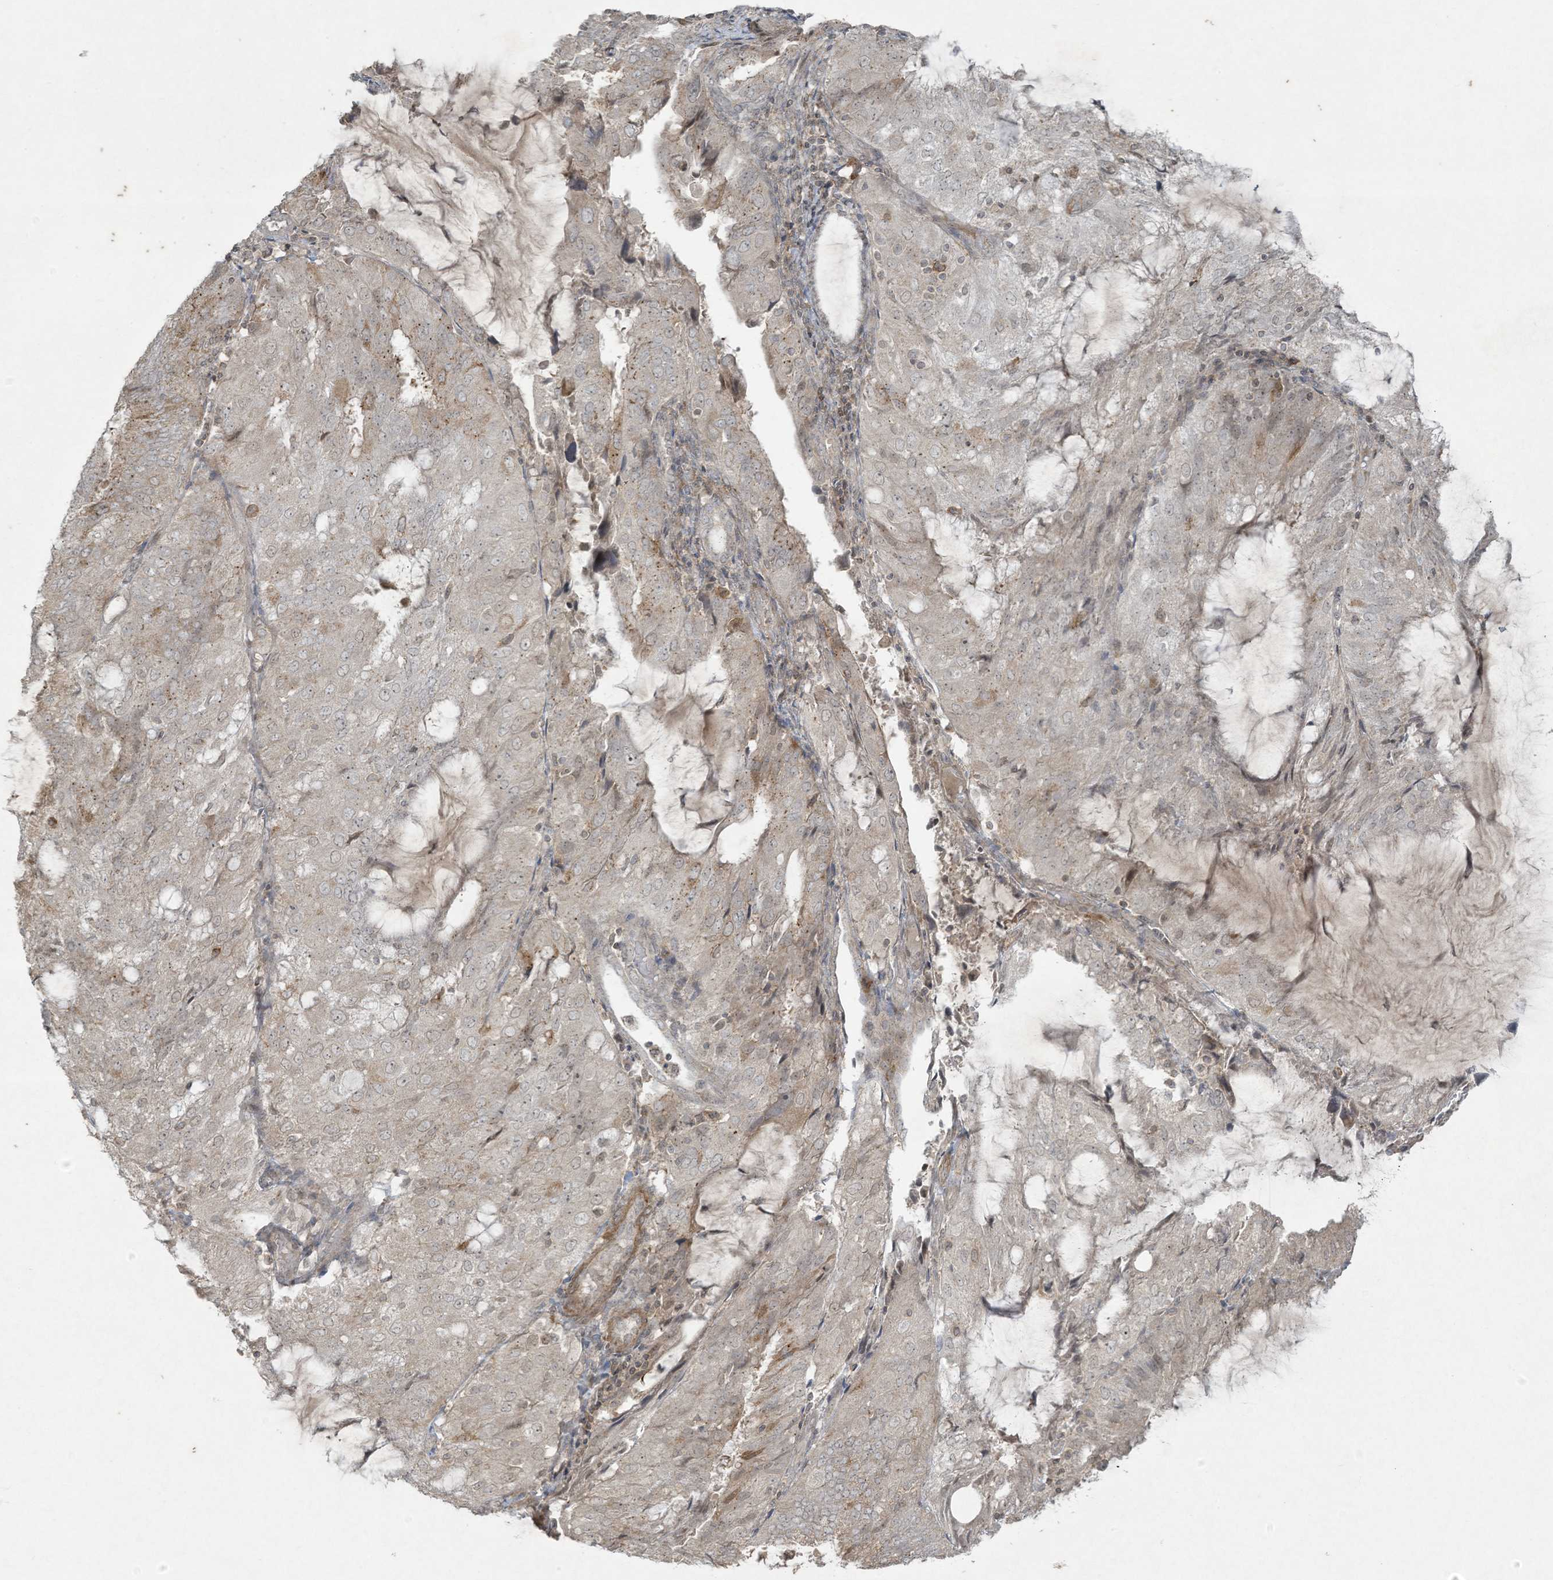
{"staining": {"intensity": "negative", "quantity": "none", "location": "none"}, "tissue": "endometrial cancer", "cell_type": "Tumor cells", "image_type": "cancer", "snomed": [{"axis": "morphology", "description": "Adenocarcinoma, NOS"}, {"axis": "topography", "description": "Endometrium"}], "caption": "Immunohistochemistry micrograph of endometrial cancer stained for a protein (brown), which exhibits no positivity in tumor cells.", "gene": "ZNF263", "patient": {"sex": "female", "age": 81}}